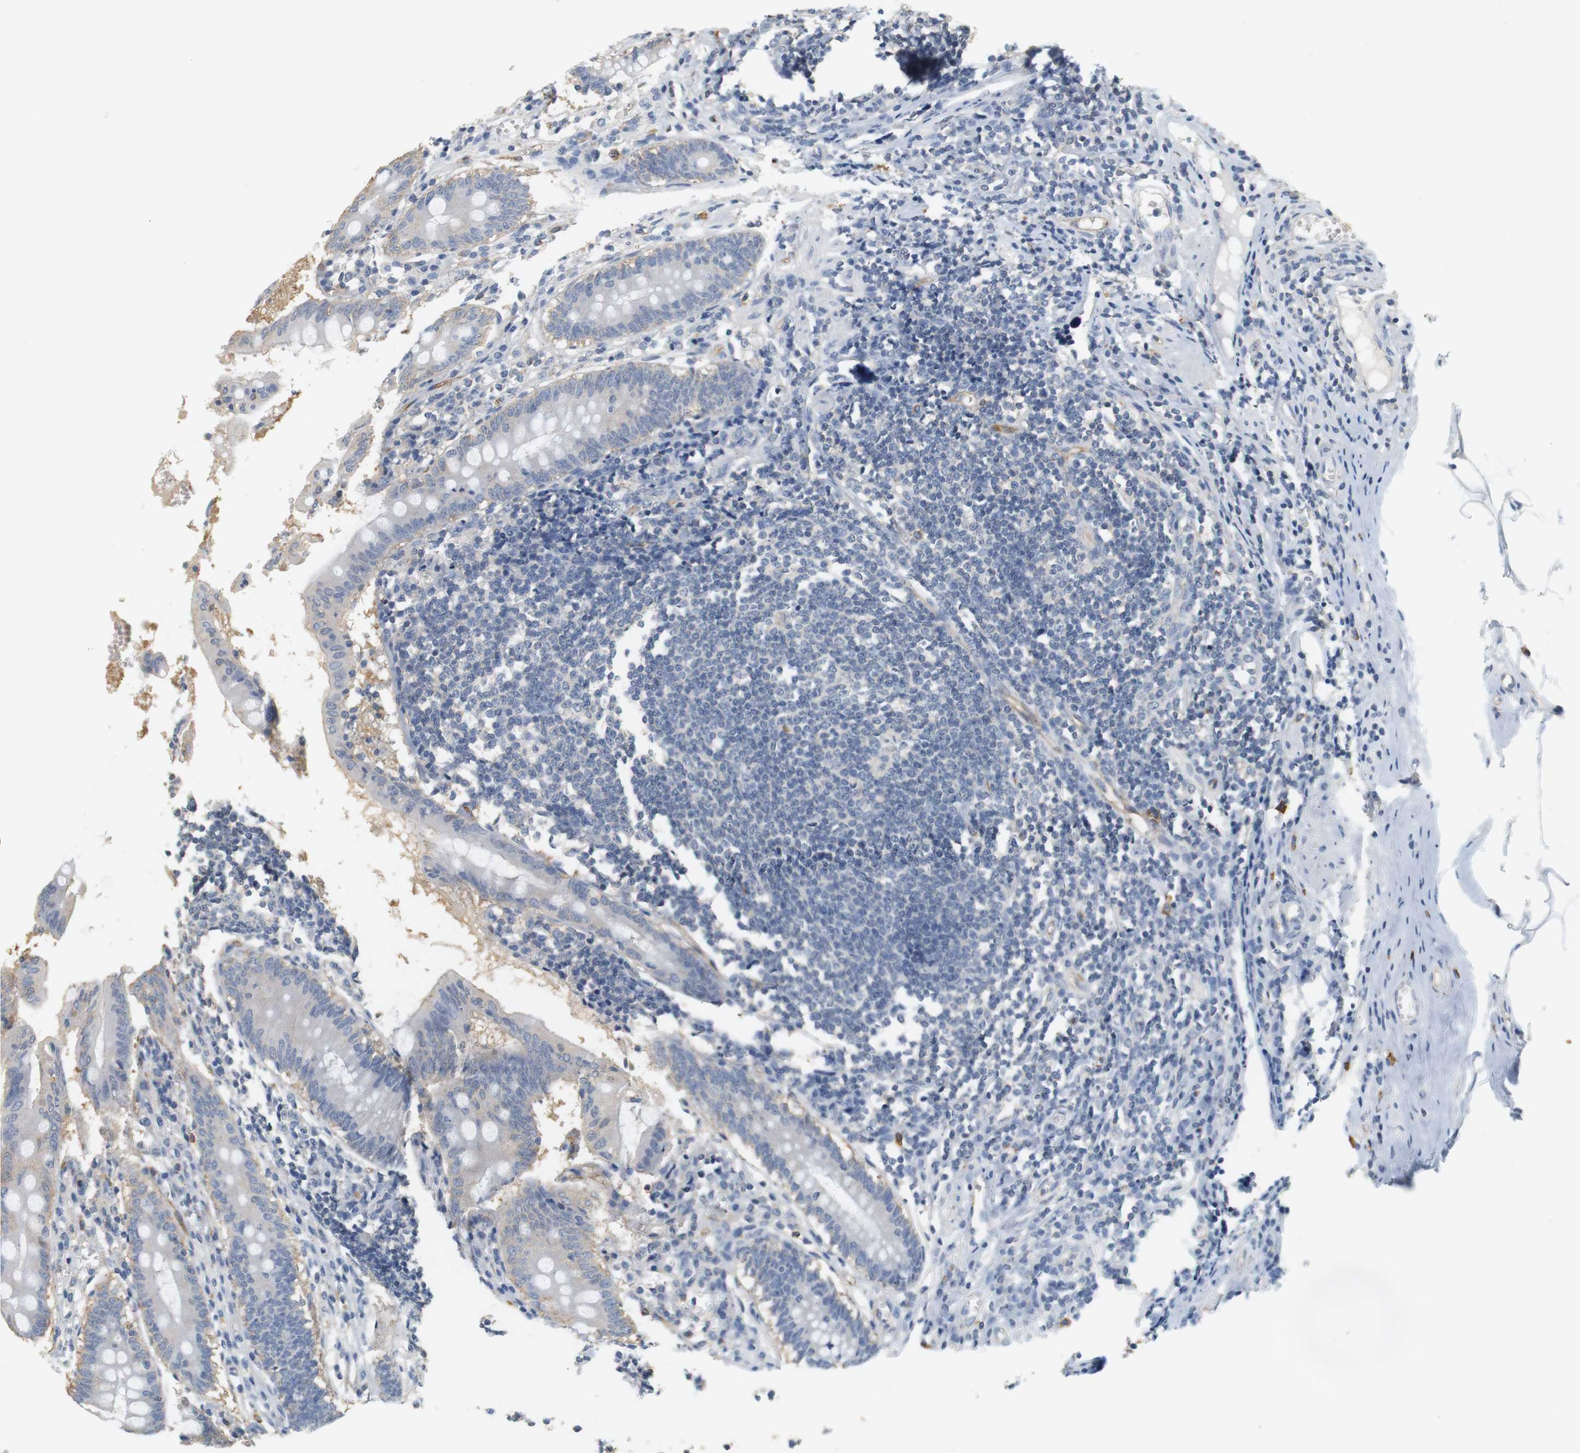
{"staining": {"intensity": "weak", "quantity": "<25%", "location": "cytoplasmic/membranous"}, "tissue": "appendix", "cell_type": "Glandular cells", "image_type": "normal", "snomed": [{"axis": "morphology", "description": "Normal tissue, NOS"}, {"axis": "topography", "description": "Appendix"}], "caption": "There is no significant positivity in glandular cells of appendix. (DAB immunohistochemistry (IHC), high magnification).", "gene": "OSR1", "patient": {"sex": "female", "age": 50}}